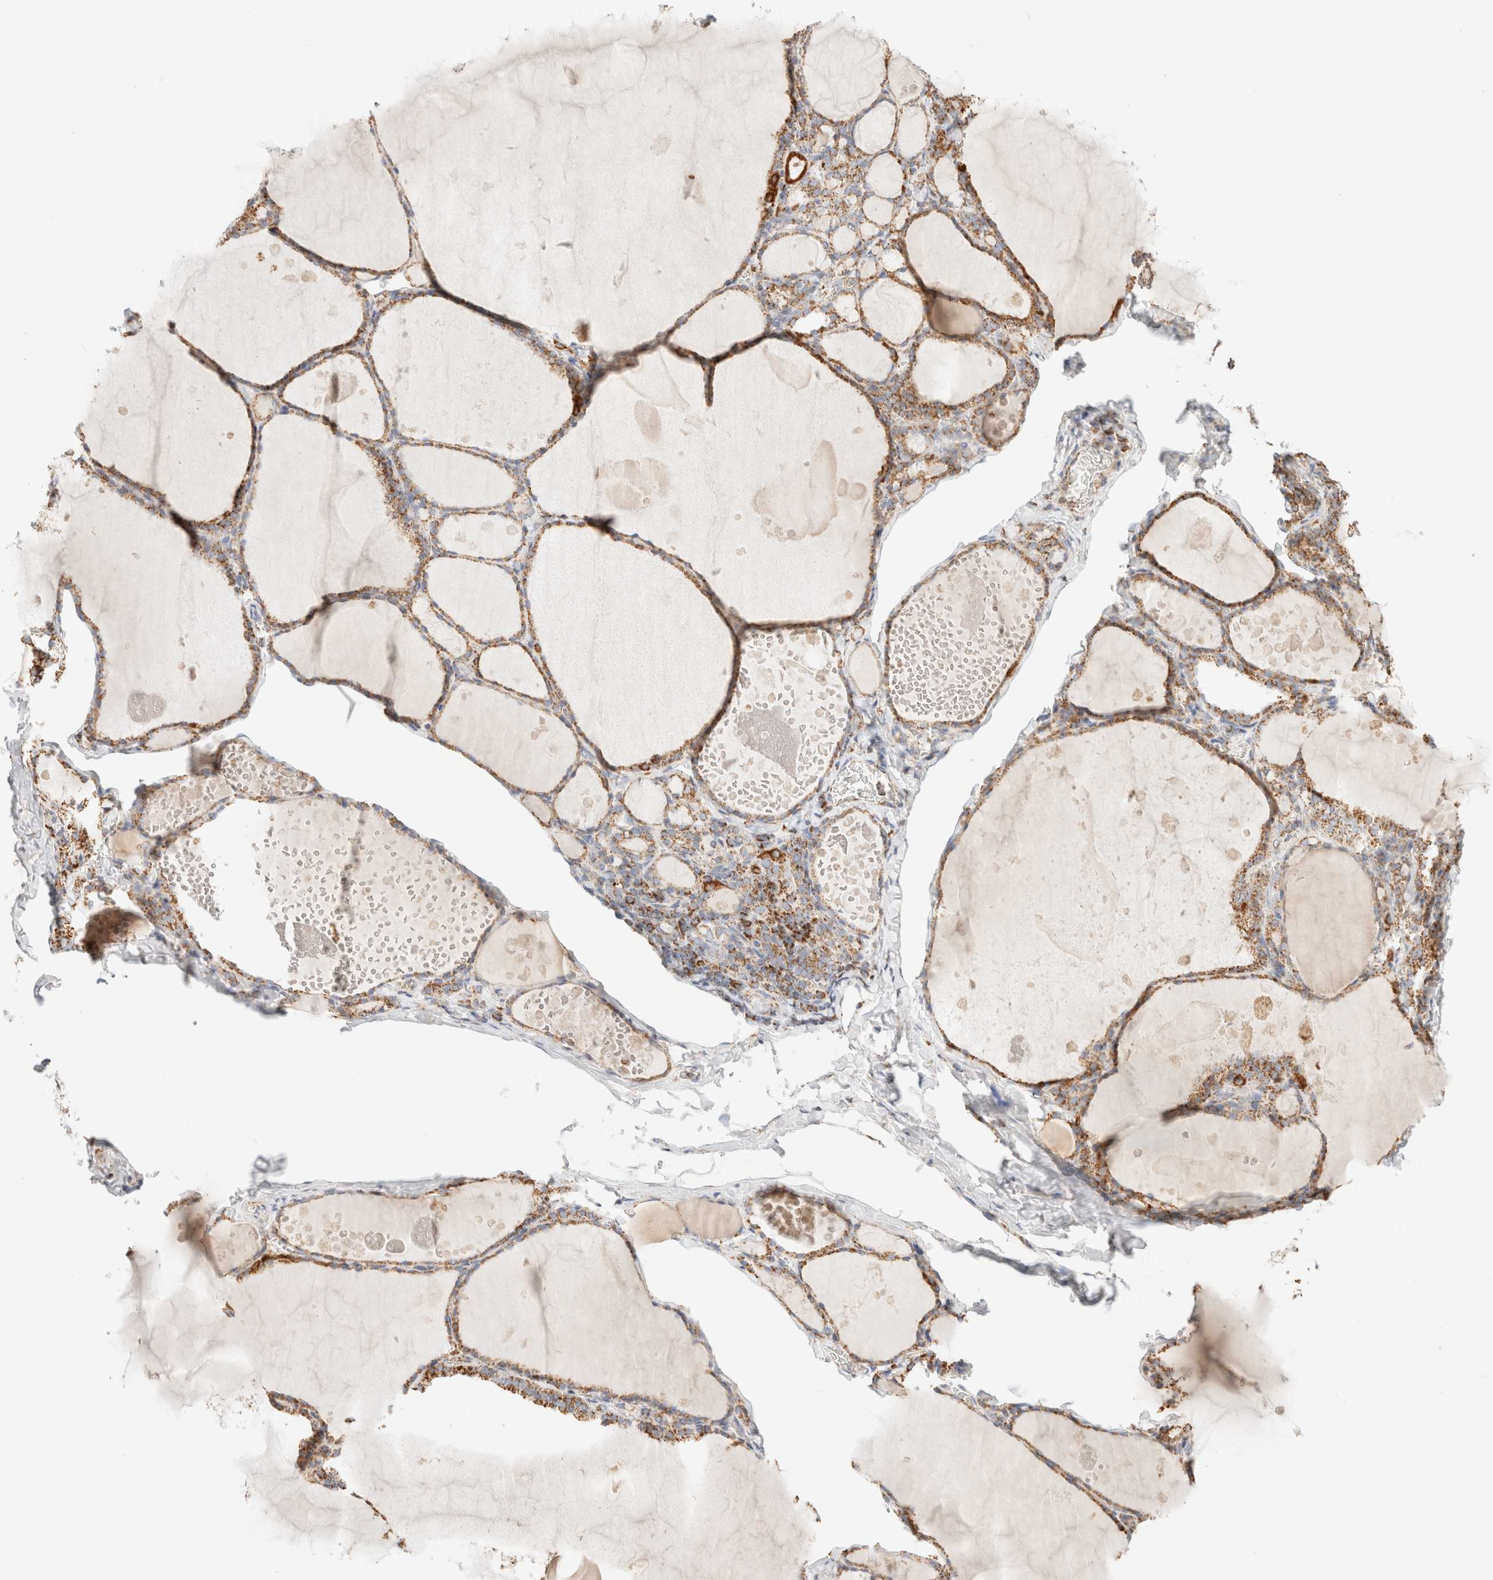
{"staining": {"intensity": "moderate", "quantity": ">75%", "location": "cytoplasmic/membranous"}, "tissue": "thyroid gland", "cell_type": "Glandular cells", "image_type": "normal", "snomed": [{"axis": "morphology", "description": "Normal tissue, NOS"}, {"axis": "topography", "description": "Thyroid gland"}], "caption": "Thyroid gland stained with IHC reveals moderate cytoplasmic/membranous staining in about >75% of glandular cells. Immunohistochemistry (ihc) stains the protein of interest in brown and the nuclei are stained blue.", "gene": "PHB2", "patient": {"sex": "male", "age": 56}}